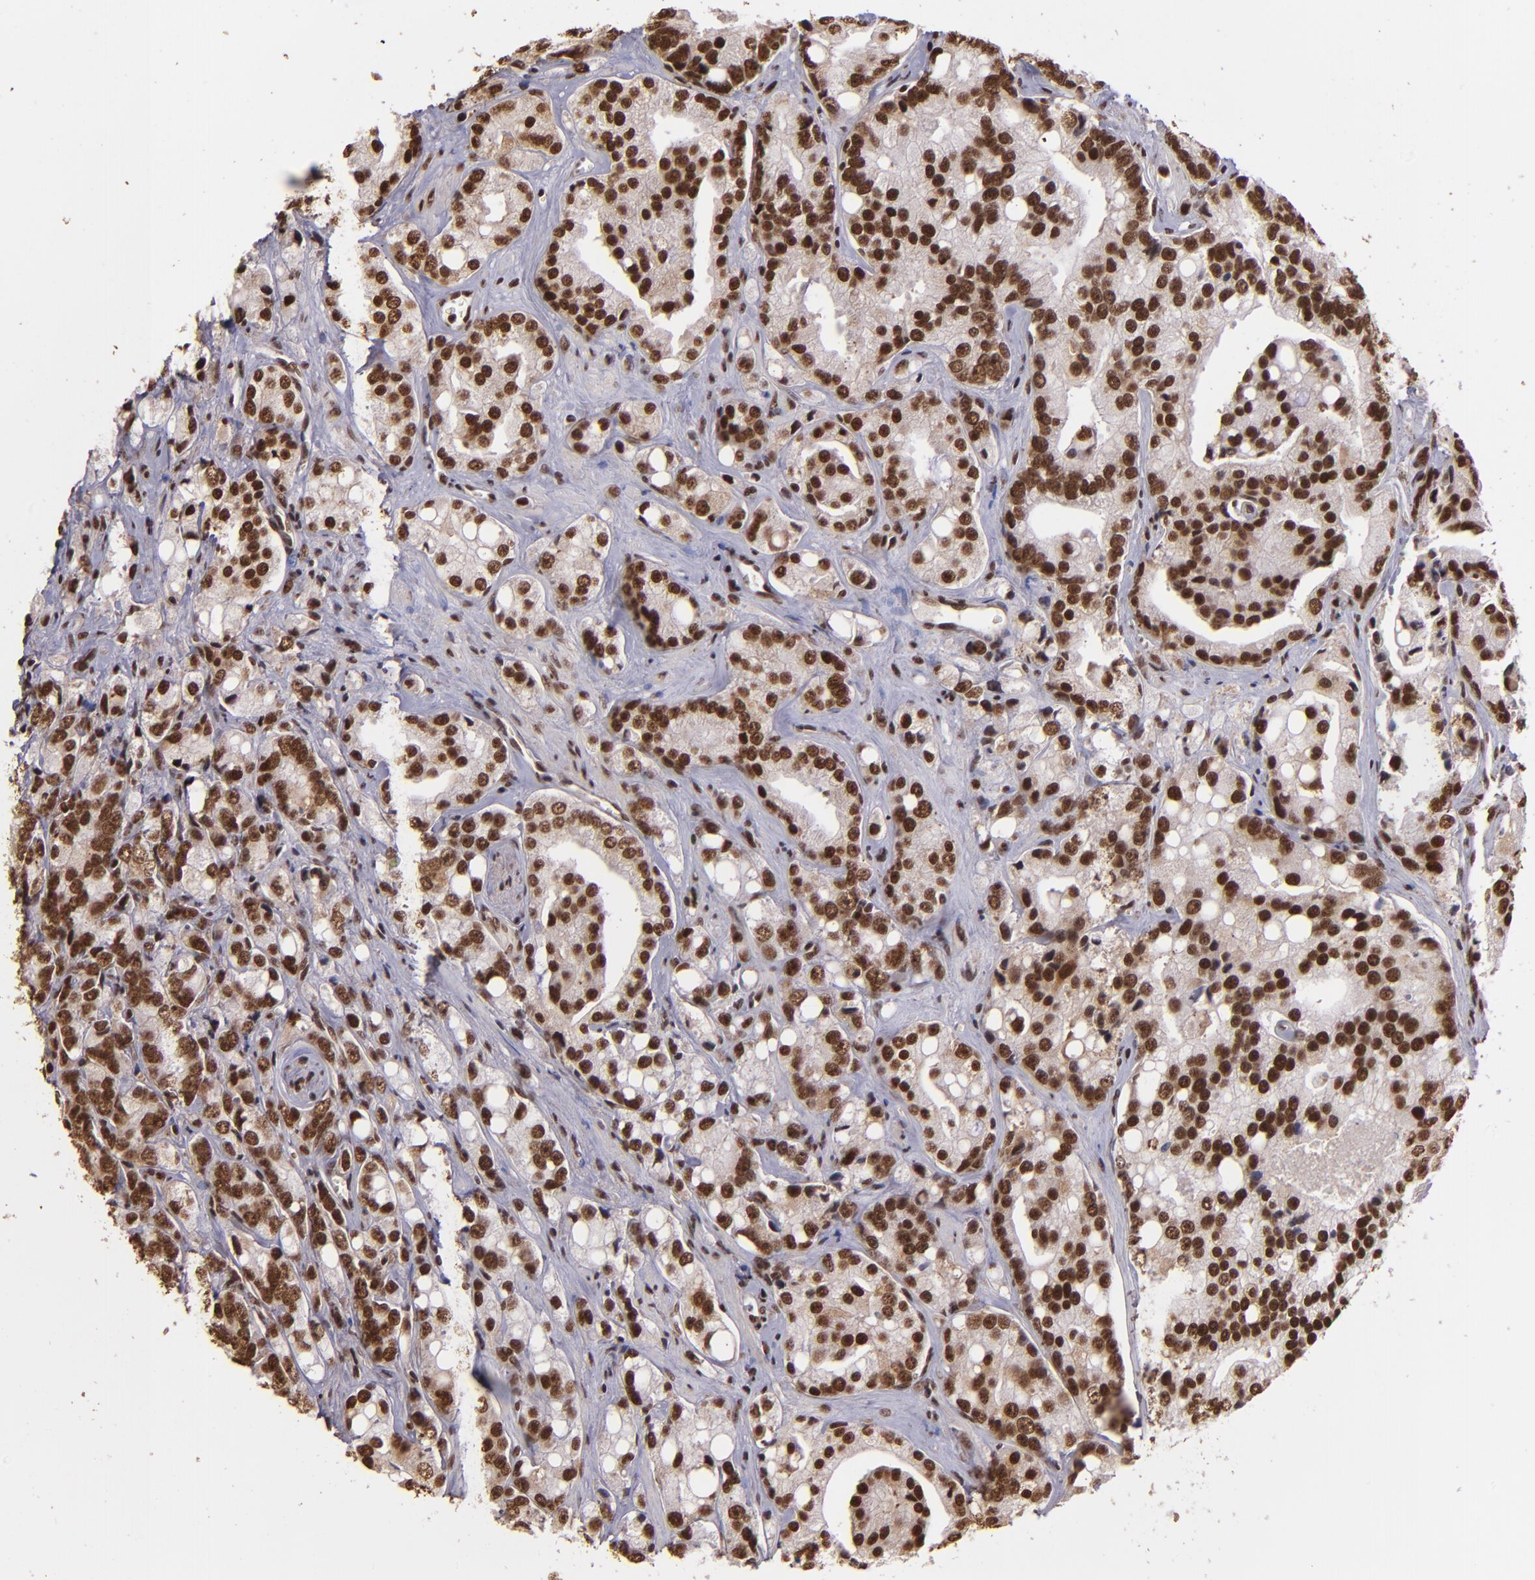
{"staining": {"intensity": "strong", "quantity": ">75%", "location": "cytoplasmic/membranous,nuclear"}, "tissue": "prostate cancer", "cell_type": "Tumor cells", "image_type": "cancer", "snomed": [{"axis": "morphology", "description": "Adenocarcinoma, High grade"}, {"axis": "topography", "description": "Prostate"}], "caption": "Adenocarcinoma (high-grade) (prostate) stained with DAB (3,3'-diaminobenzidine) immunohistochemistry exhibits high levels of strong cytoplasmic/membranous and nuclear positivity in about >75% of tumor cells. (brown staining indicates protein expression, while blue staining denotes nuclei).", "gene": "PQBP1", "patient": {"sex": "male", "age": 67}}